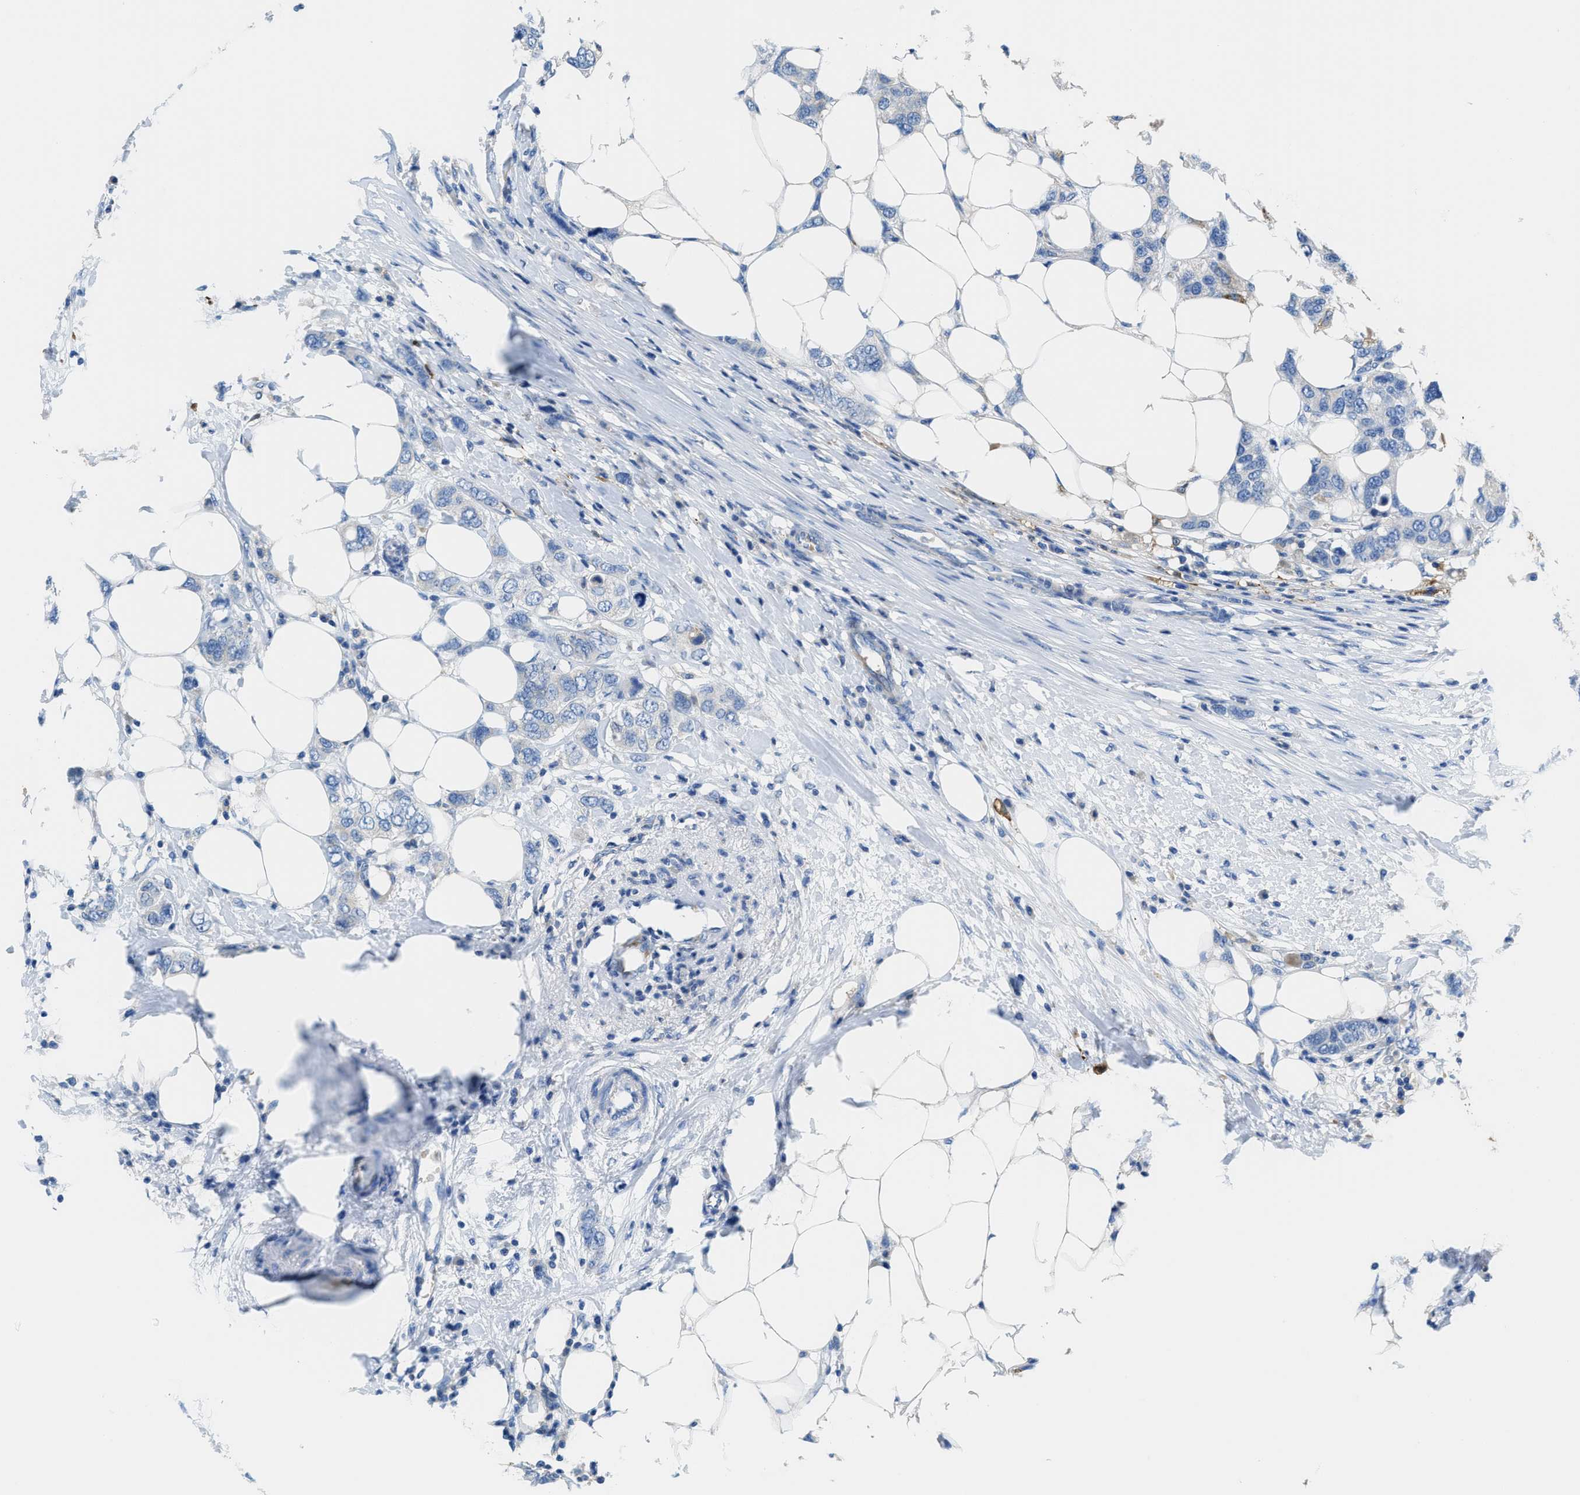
{"staining": {"intensity": "negative", "quantity": "none", "location": "none"}, "tissue": "breast cancer", "cell_type": "Tumor cells", "image_type": "cancer", "snomed": [{"axis": "morphology", "description": "Duct carcinoma"}, {"axis": "topography", "description": "Breast"}], "caption": "Immunohistochemical staining of human intraductal carcinoma (breast) reveals no significant positivity in tumor cells.", "gene": "NEB", "patient": {"sex": "female", "age": 50}}